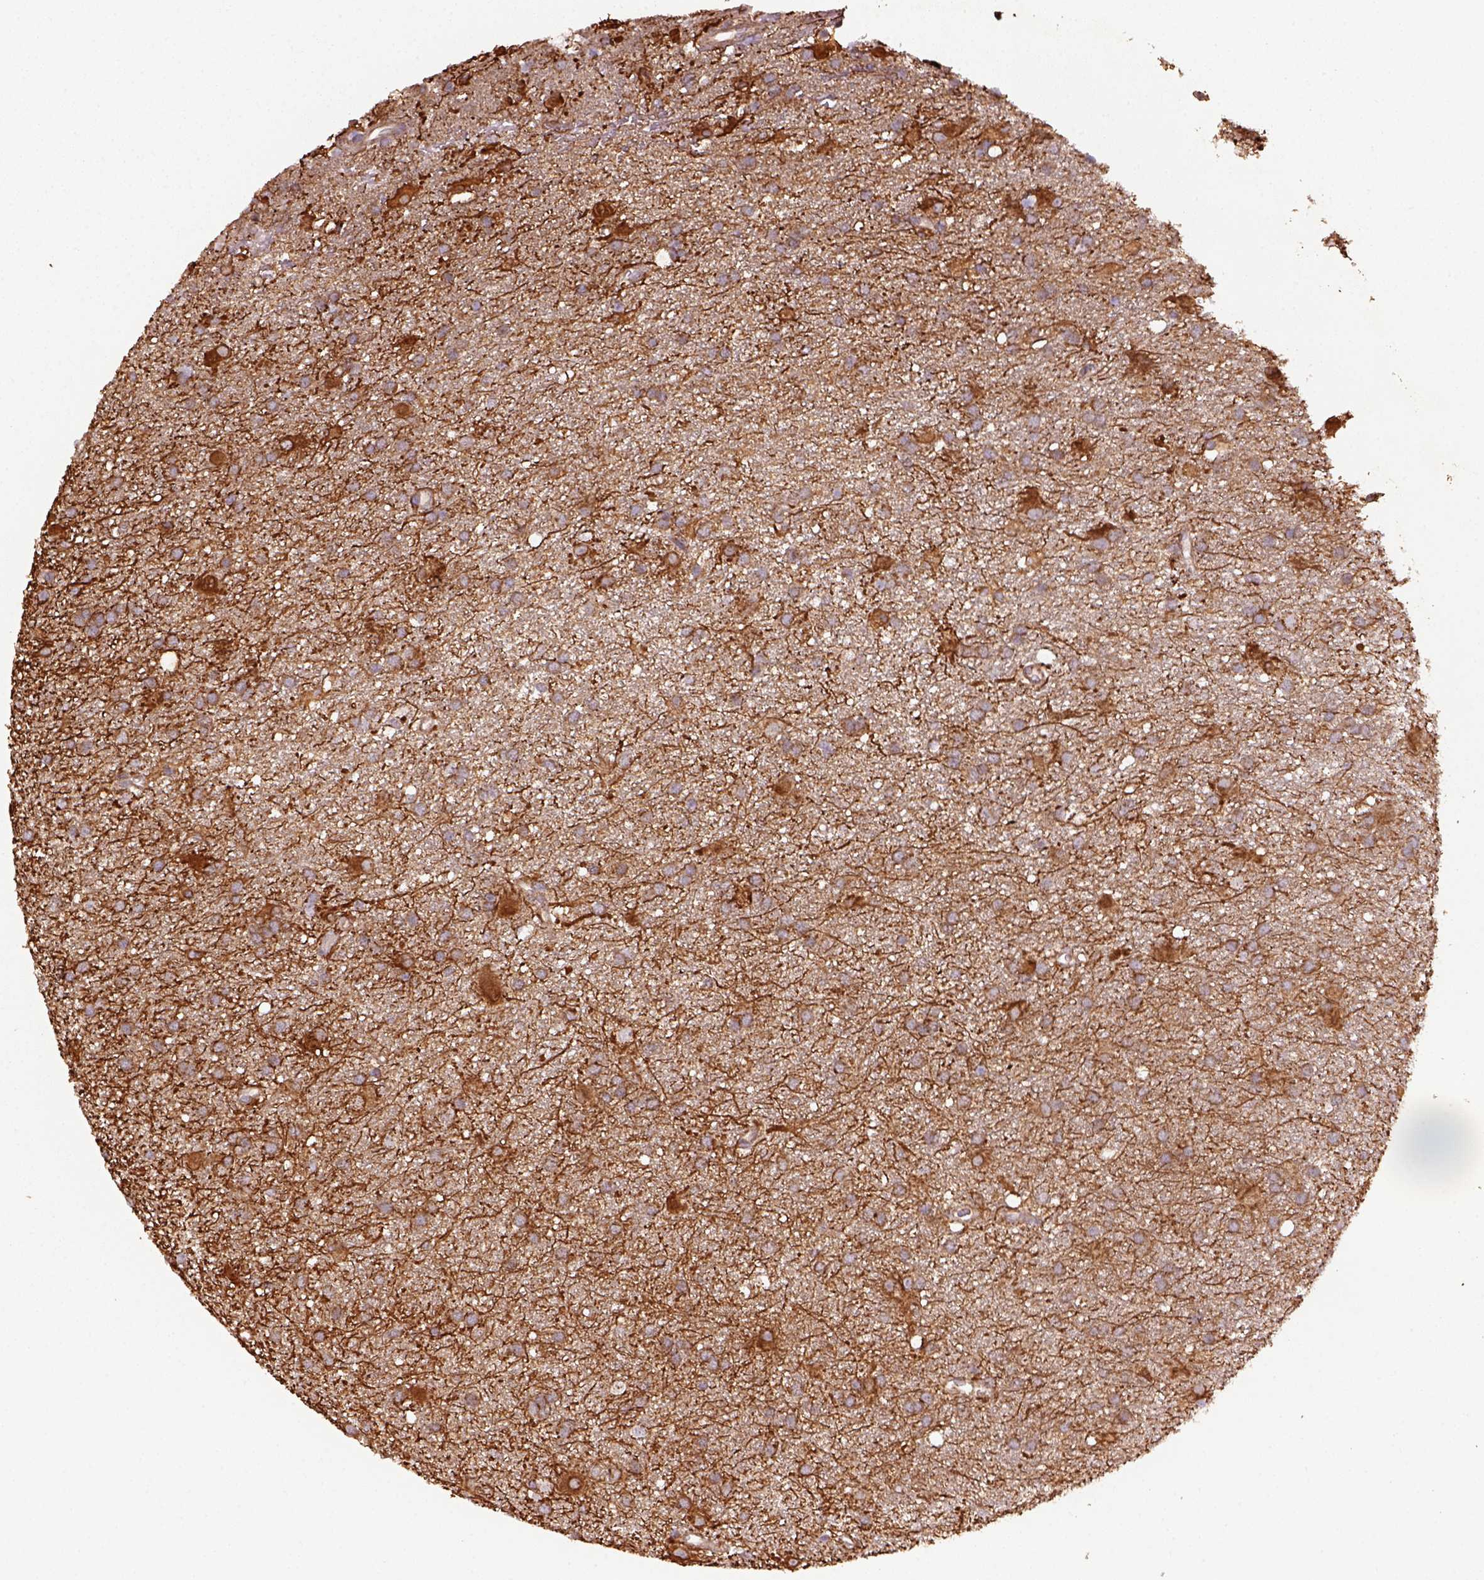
{"staining": {"intensity": "moderate", "quantity": ">75%", "location": "cytoplasmic/membranous"}, "tissue": "glioma", "cell_type": "Tumor cells", "image_type": "cancer", "snomed": [{"axis": "morphology", "description": "Glioma, malignant, Low grade"}, {"axis": "topography", "description": "Brain"}], "caption": "About >75% of tumor cells in glioma exhibit moderate cytoplasmic/membranous protein expression as visualized by brown immunohistochemical staining.", "gene": "MAPK8IP3", "patient": {"sex": "male", "age": 58}}